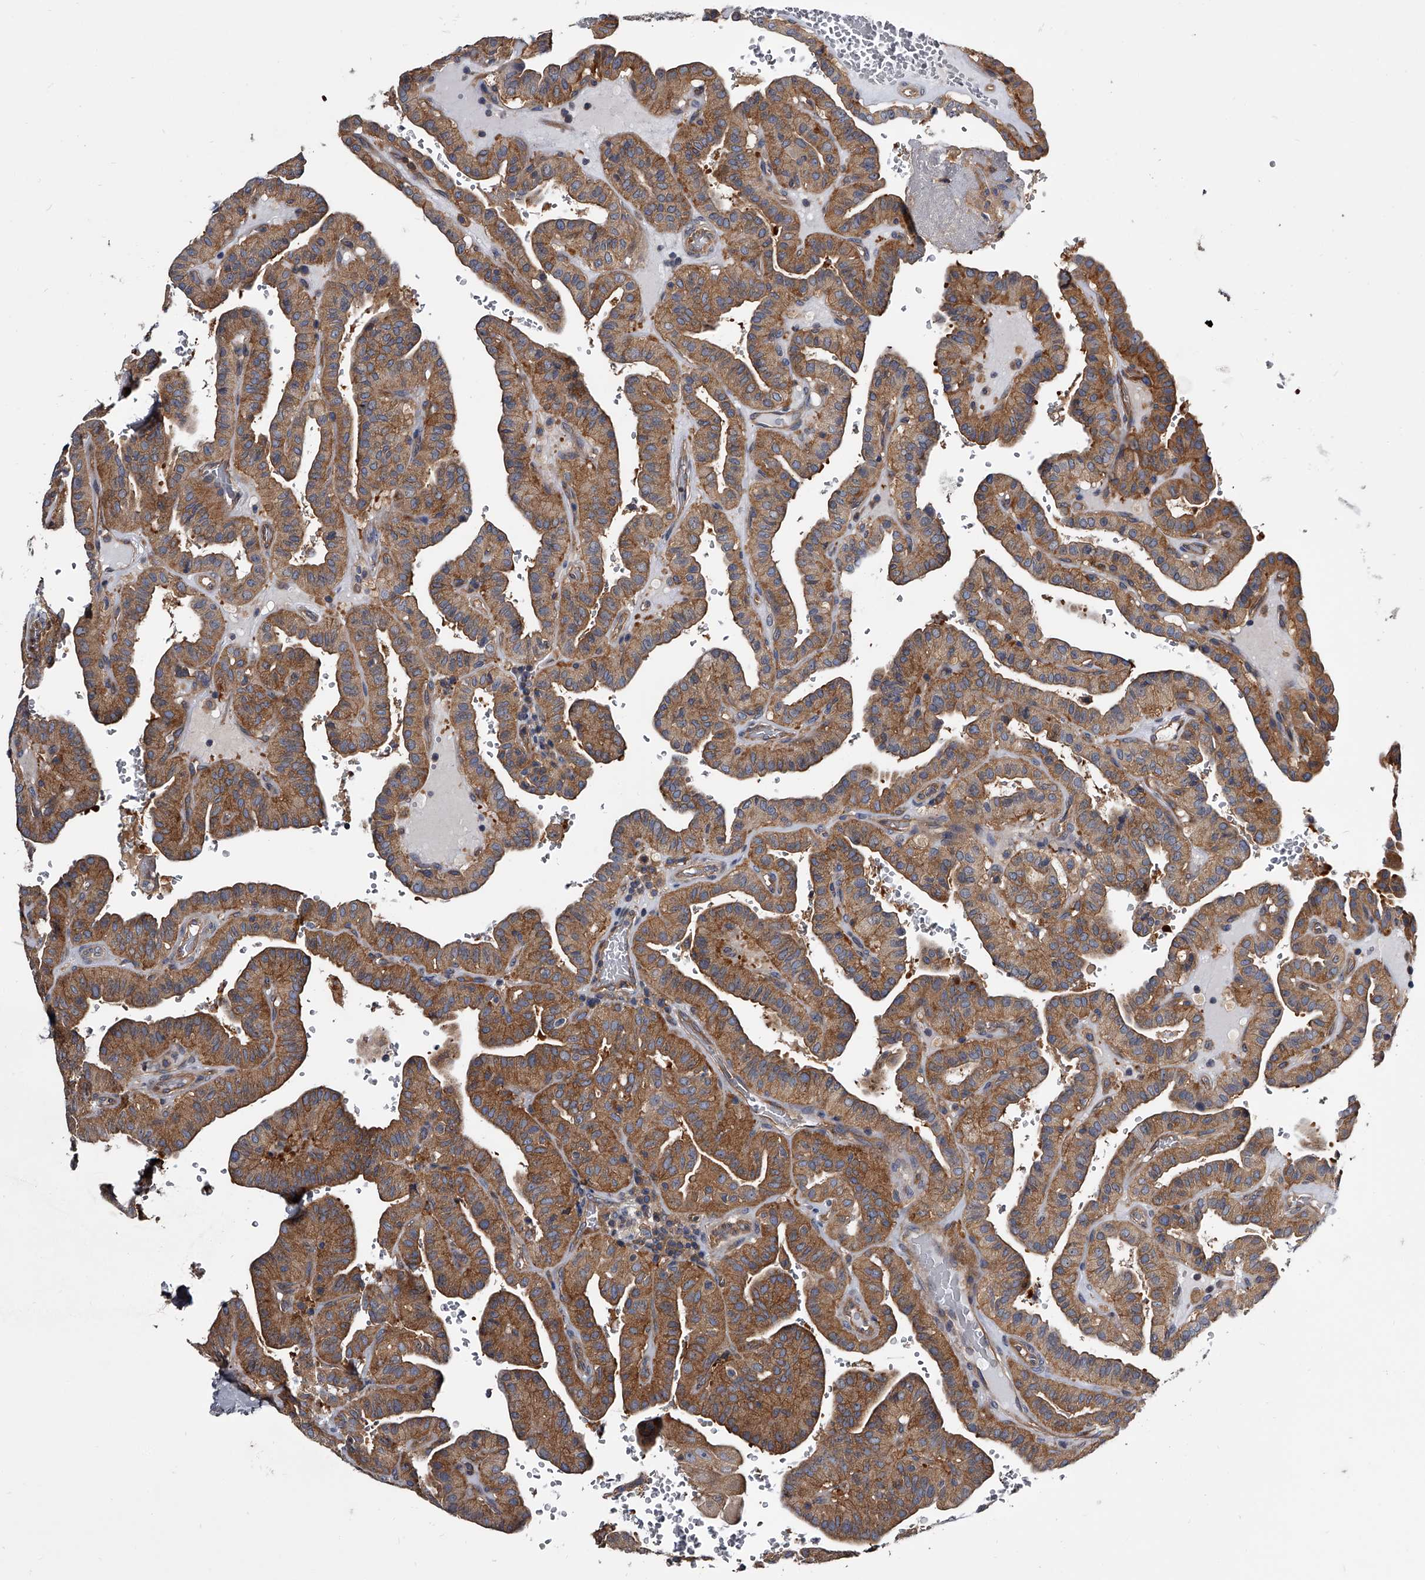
{"staining": {"intensity": "moderate", "quantity": ">75%", "location": "cytoplasmic/membranous"}, "tissue": "thyroid cancer", "cell_type": "Tumor cells", "image_type": "cancer", "snomed": [{"axis": "morphology", "description": "Papillary adenocarcinoma, NOS"}, {"axis": "topography", "description": "Thyroid gland"}], "caption": "Protein analysis of papillary adenocarcinoma (thyroid) tissue exhibits moderate cytoplasmic/membranous expression in approximately >75% of tumor cells.", "gene": "GAPVD1", "patient": {"sex": "male", "age": 77}}